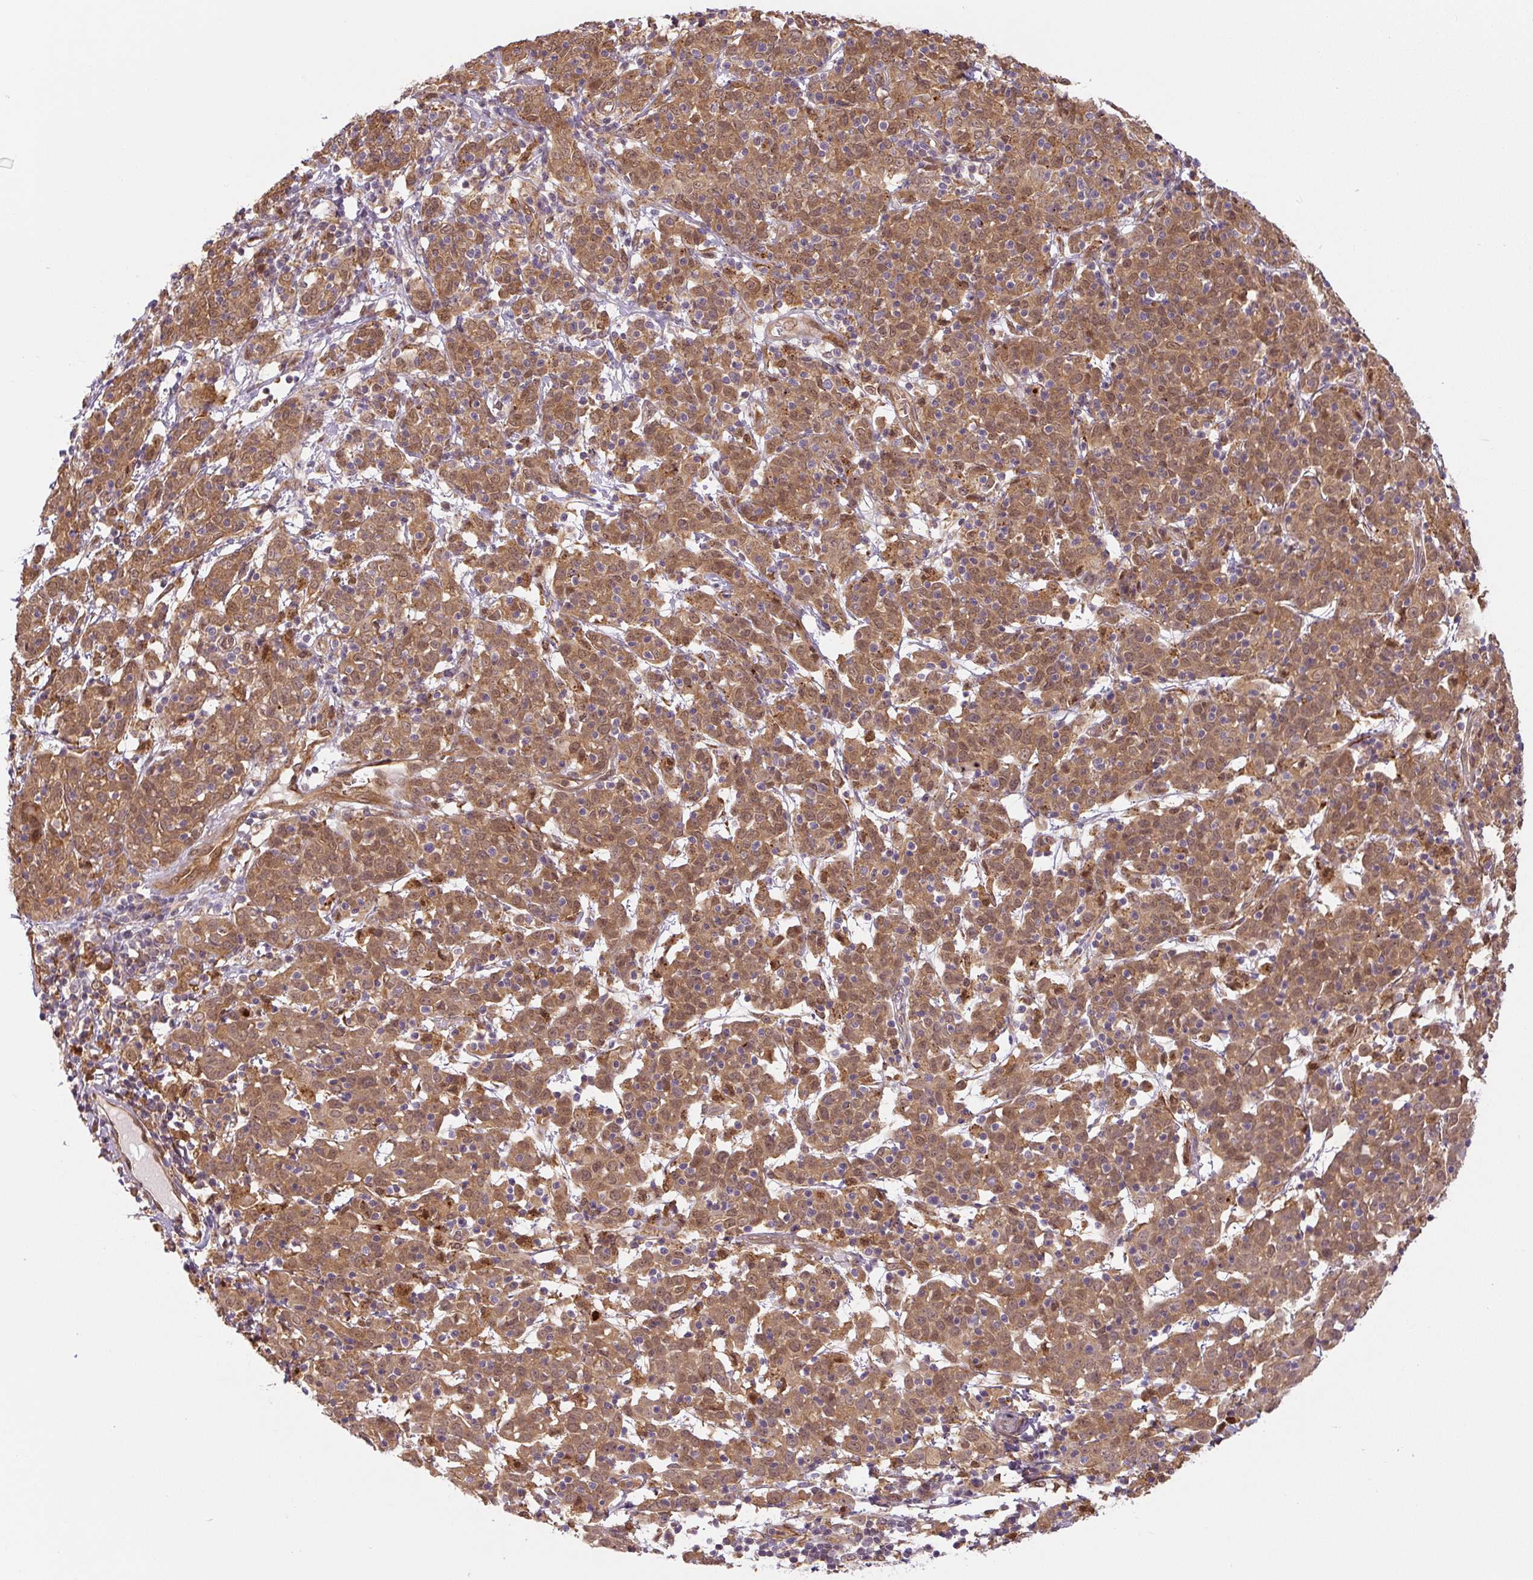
{"staining": {"intensity": "moderate", "quantity": ">75%", "location": "cytoplasmic/membranous"}, "tissue": "cervical cancer", "cell_type": "Tumor cells", "image_type": "cancer", "snomed": [{"axis": "morphology", "description": "Squamous cell carcinoma, NOS"}, {"axis": "topography", "description": "Cervix"}], "caption": "Tumor cells exhibit medium levels of moderate cytoplasmic/membranous expression in approximately >75% of cells in cervical cancer (squamous cell carcinoma).", "gene": "ZSWIM7", "patient": {"sex": "female", "age": 67}}